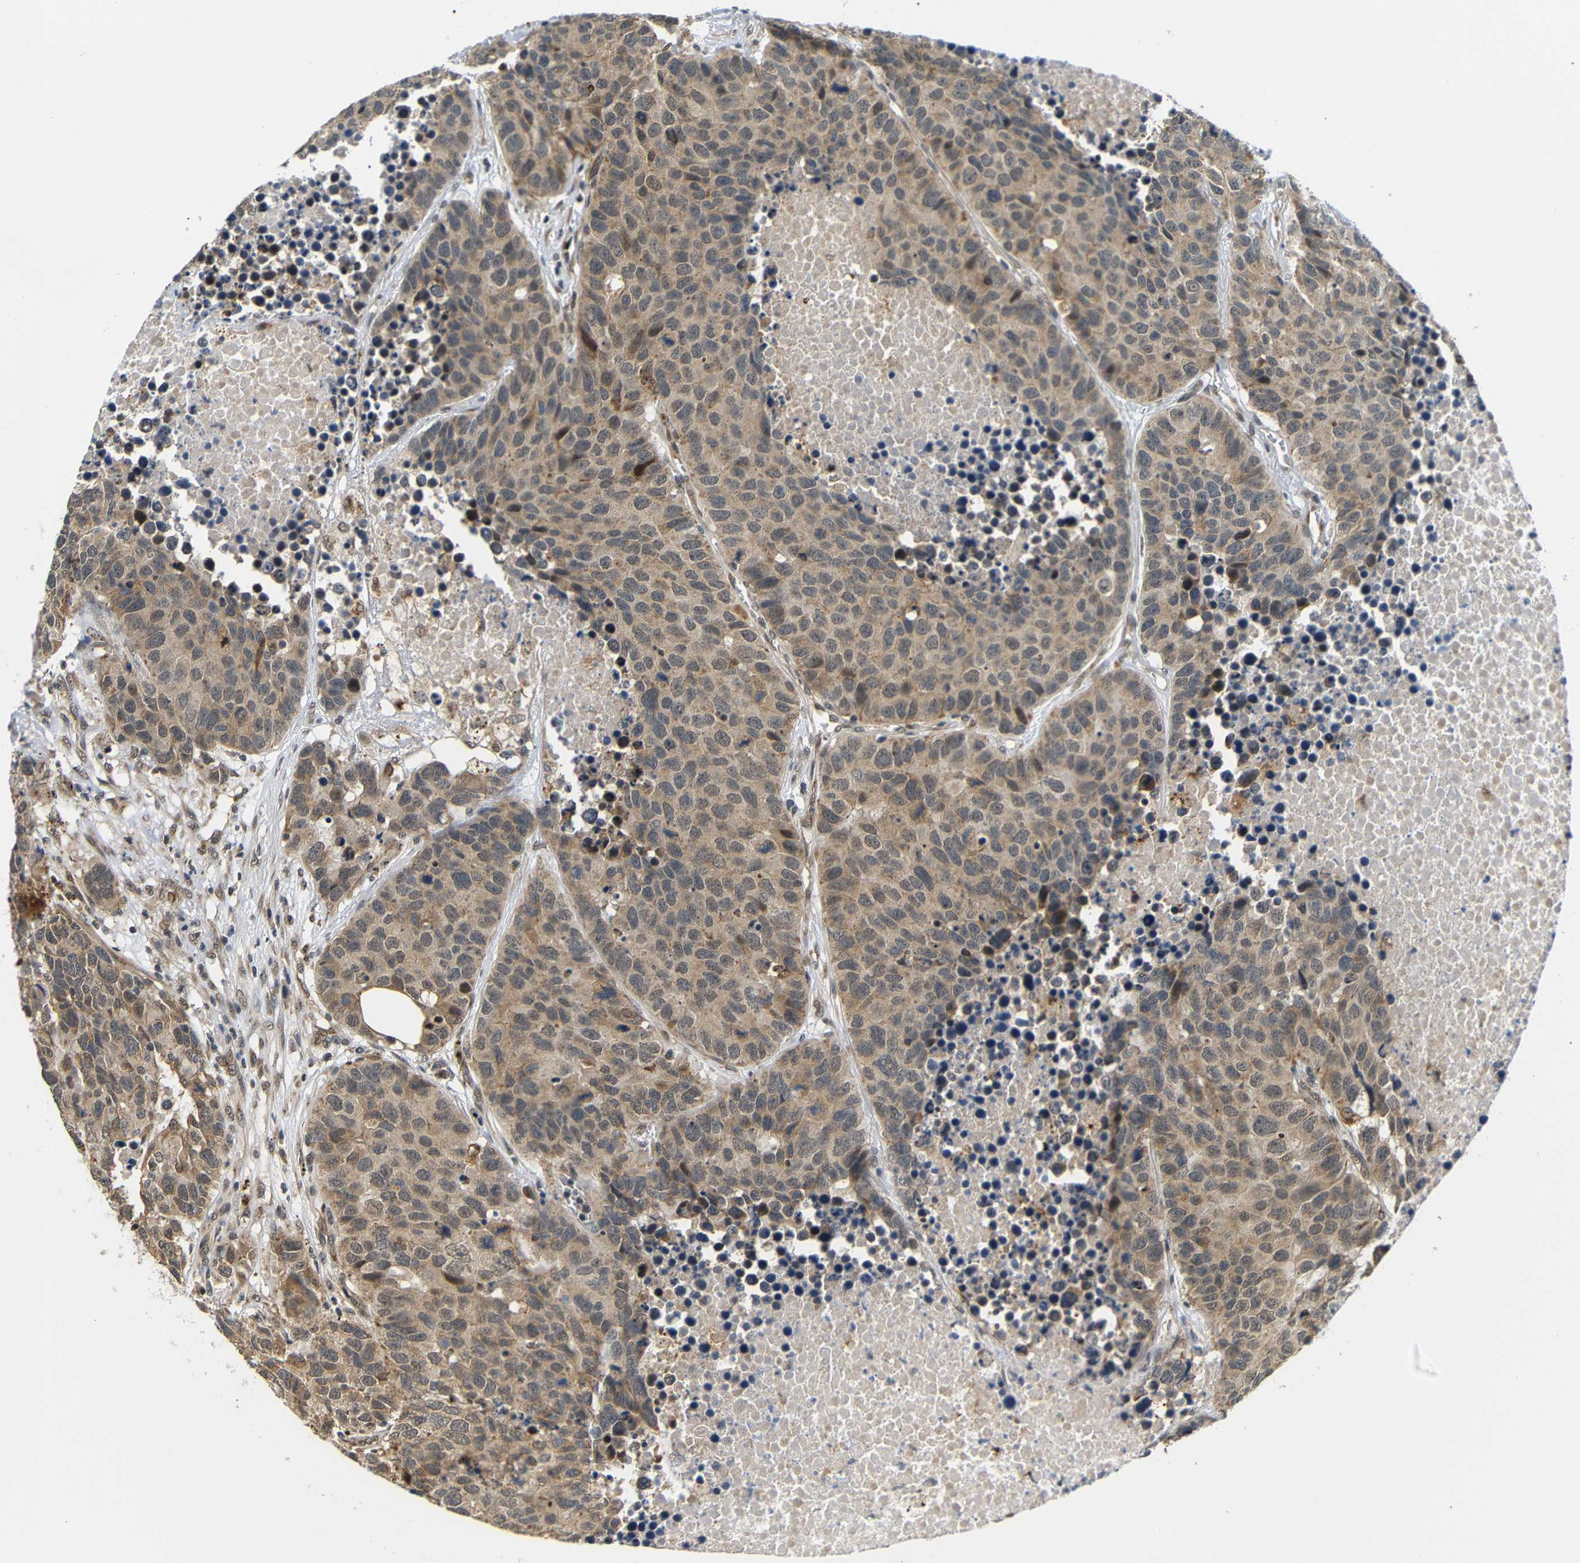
{"staining": {"intensity": "moderate", "quantity": ">75%", "location": "cytoplasmic/membranous"}, "tissue": "carcinoid", "cell_type": "Tumor cells", "image_type": "cancer", "snomed": [{"axis": "morphology", "description": "Carcinoid, malignant, NOS"}, {"axis": "topography", "description": "Lung"}], "caption": "Protein expression analysis of human carcinoid reveals moderate cytoplasmic/membranous staining in approximately >75% of tumor cells.", "gene": "GJA5", "patient": {"sex": "male", "age": 60}}